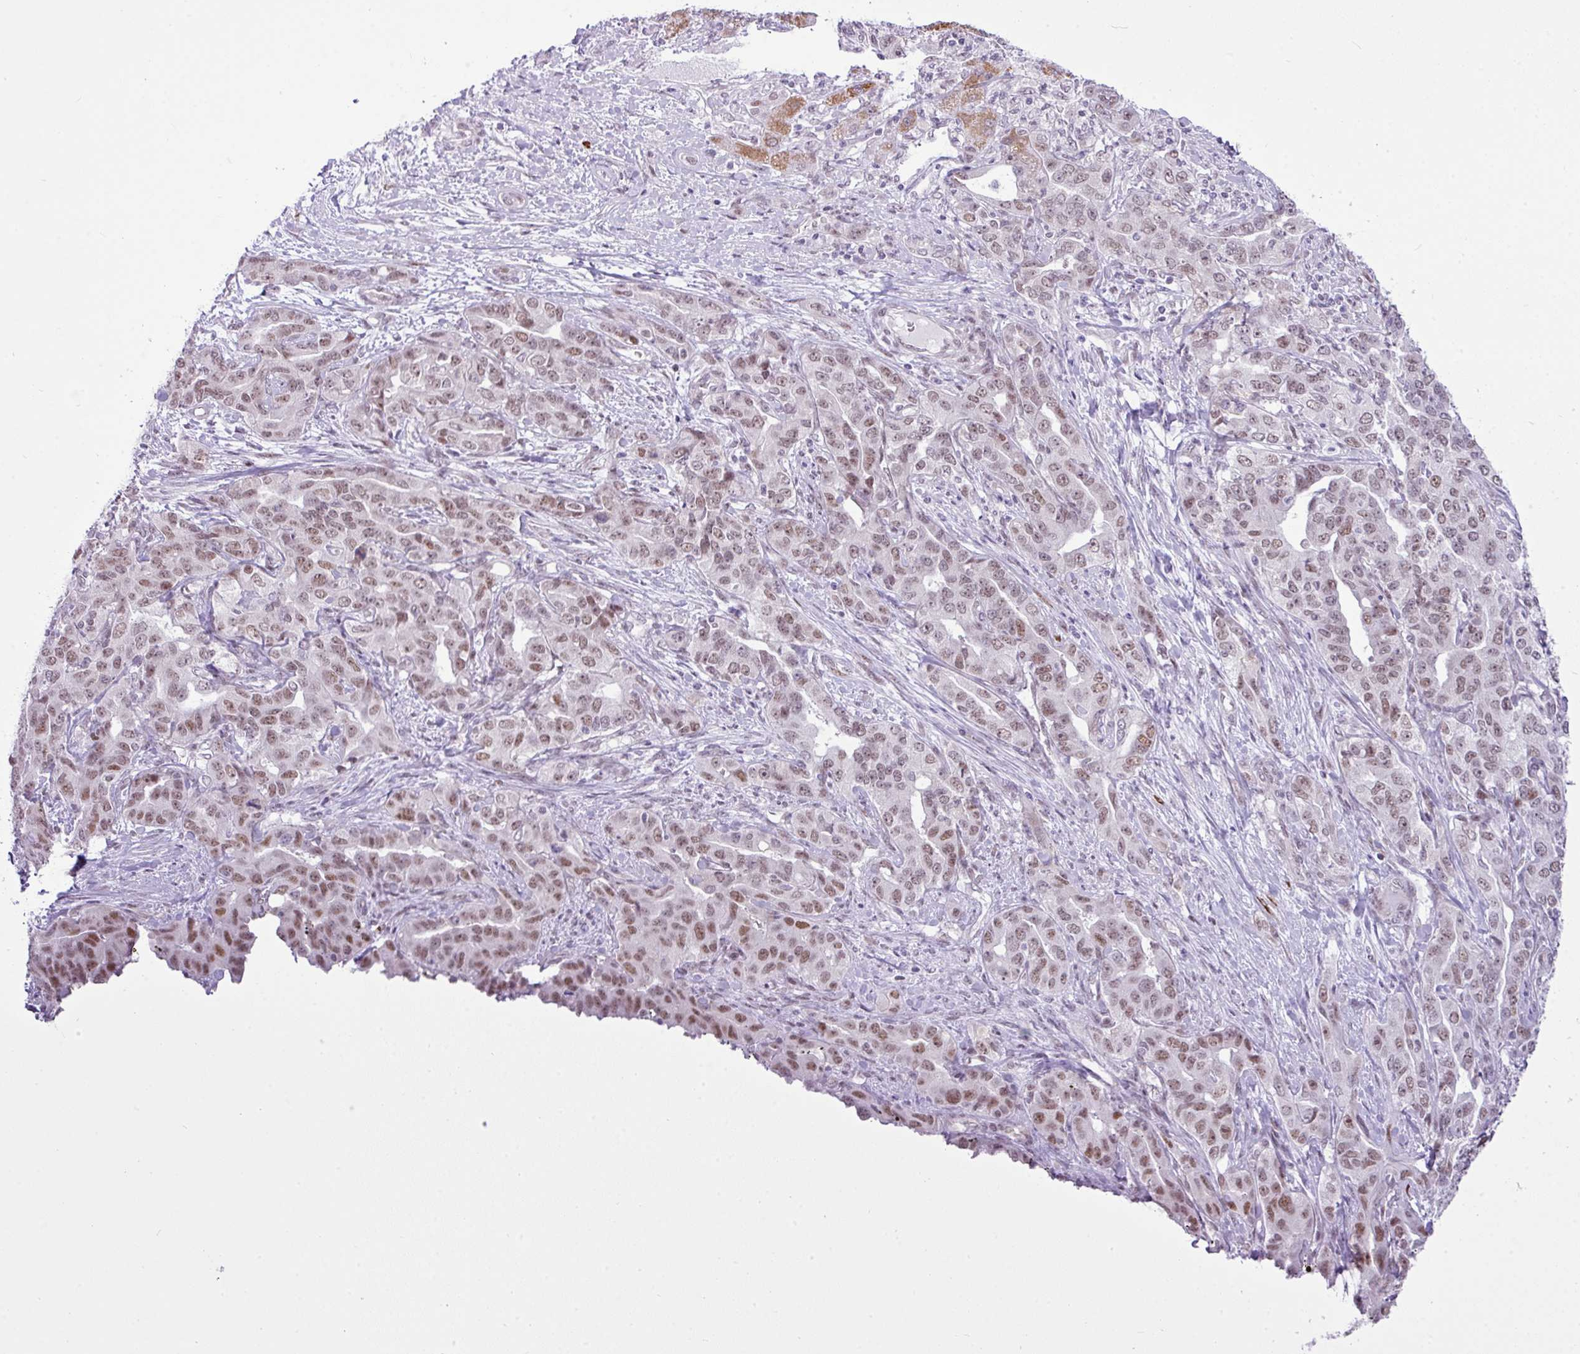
{"staining": {"intensity": "moderate", "quantity": ">75%", "location": "nuclear"}, "tissue": "liver cancer", "cell_type": "Tumor cells", "image_type": "cancer", "snomed": [{"axis": "morphology", "description": "Cholangiocarcinoma"}, {"axis": "topography", "description": "Liver"}], "caption": "Immunohistochemistry (DAB) staining of human liver cholangiocarcinoma reveals moderate nuclear protein expression in about >75% of tumor cells.", "gene": "ELOA2", "patient": {"sex": "male", "age": 59}}